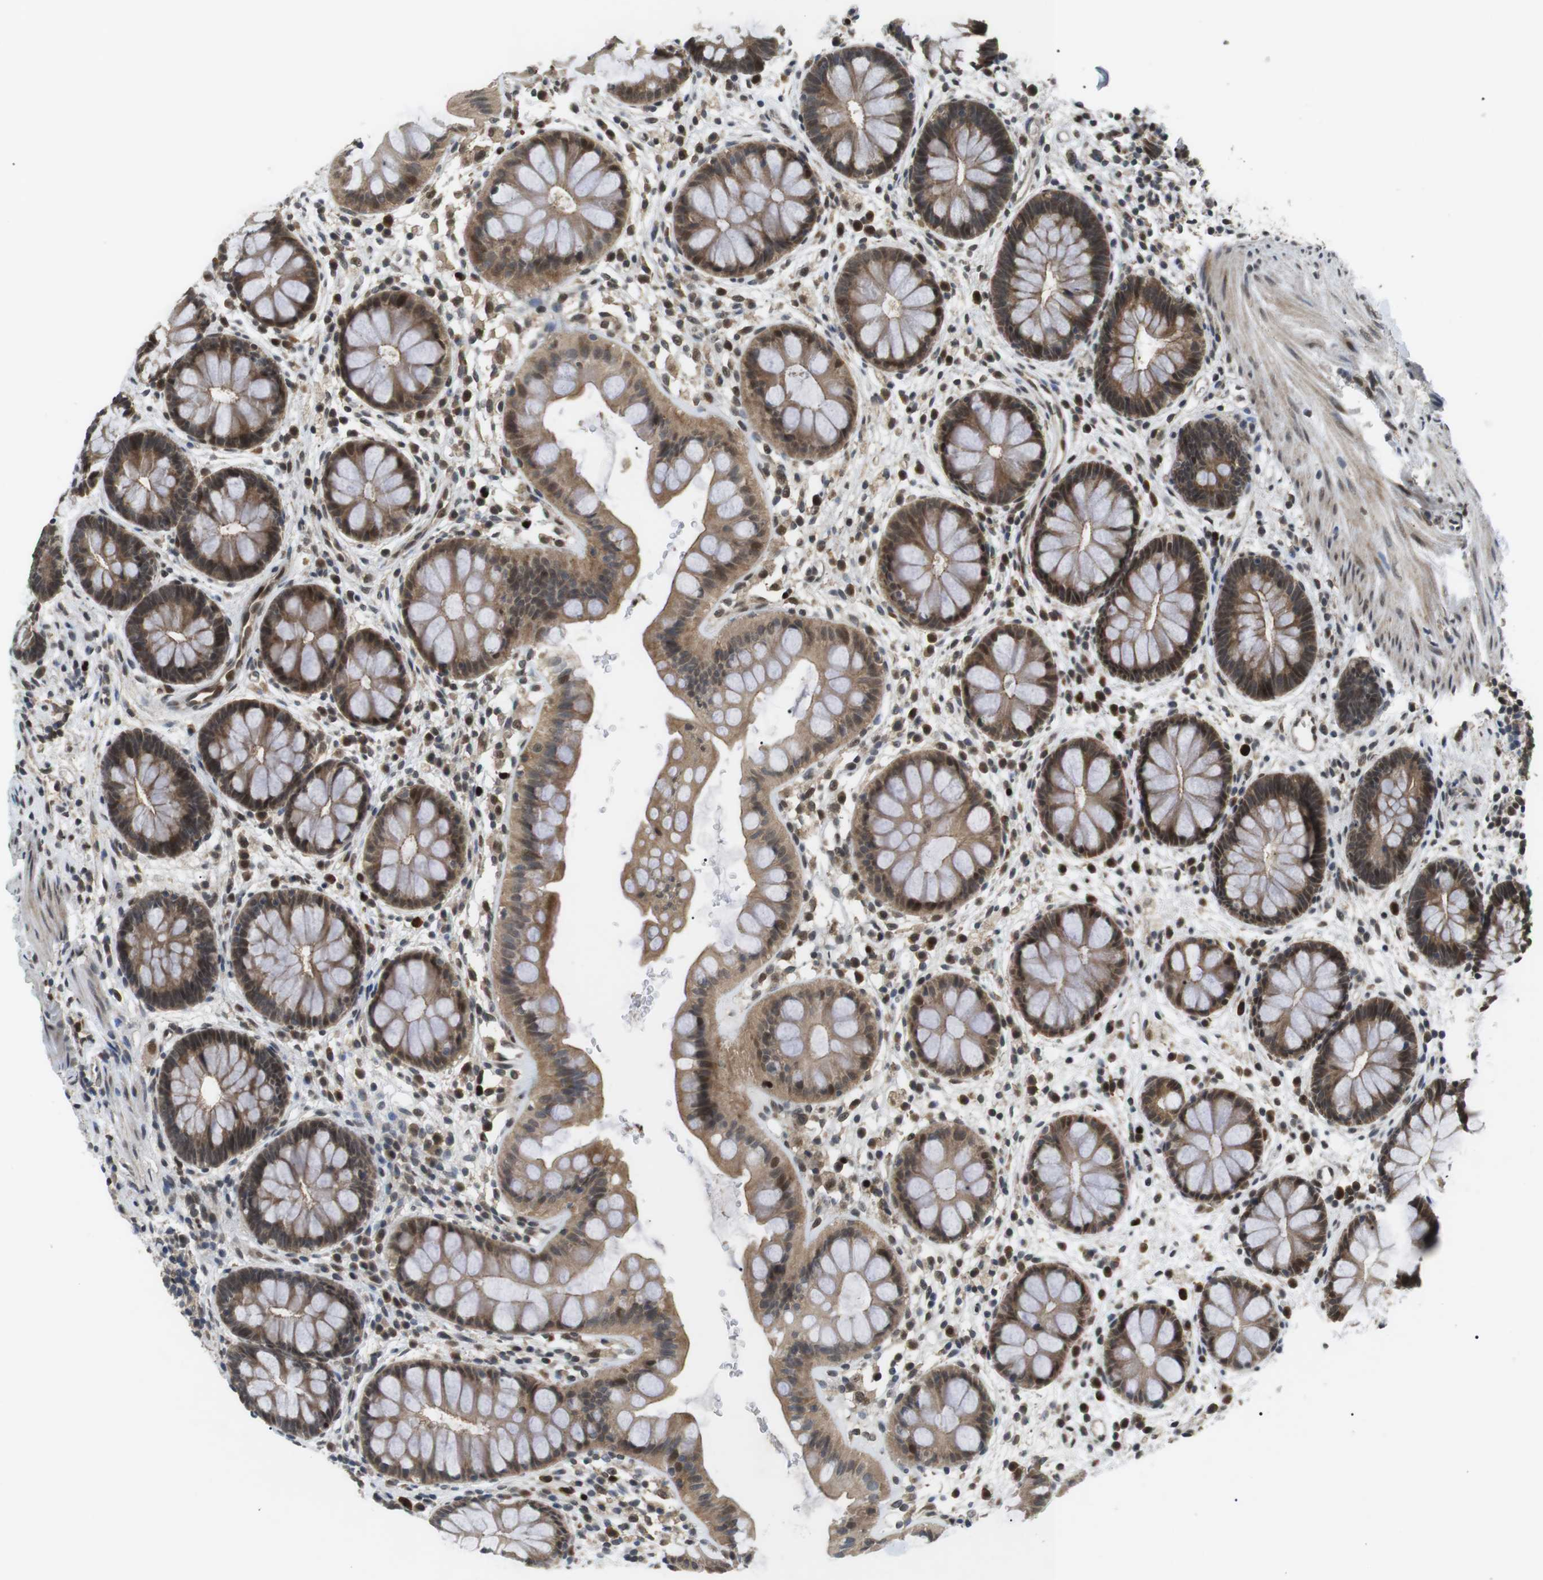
{"staining": {"intensity": "moderate", "quantity": ">75%", "location": "cytoplasmic/membranous,nuclear"}, "tissue": "rectum", "cell_type": "Glandular cells", "image_type": "normal", "snomed": [{"axis": "morphology", "description": "Normal tissue, NOS"}, {"axis": "topography", "description": "Rectum"}], "caption": "High-power microscopy captured an immunohistochemistry photomicrograph of normal rectum, revealing moderate cytoplasmic/membranous,nuclear staining in about >75% of glandular cells. The protein is stained brown, and the nuclei are stained in blue (DAB IHC with brightfield microscopy, high magnification).", "gene": "ORAI3", "patient": {"sex": "female", "age": 24}}